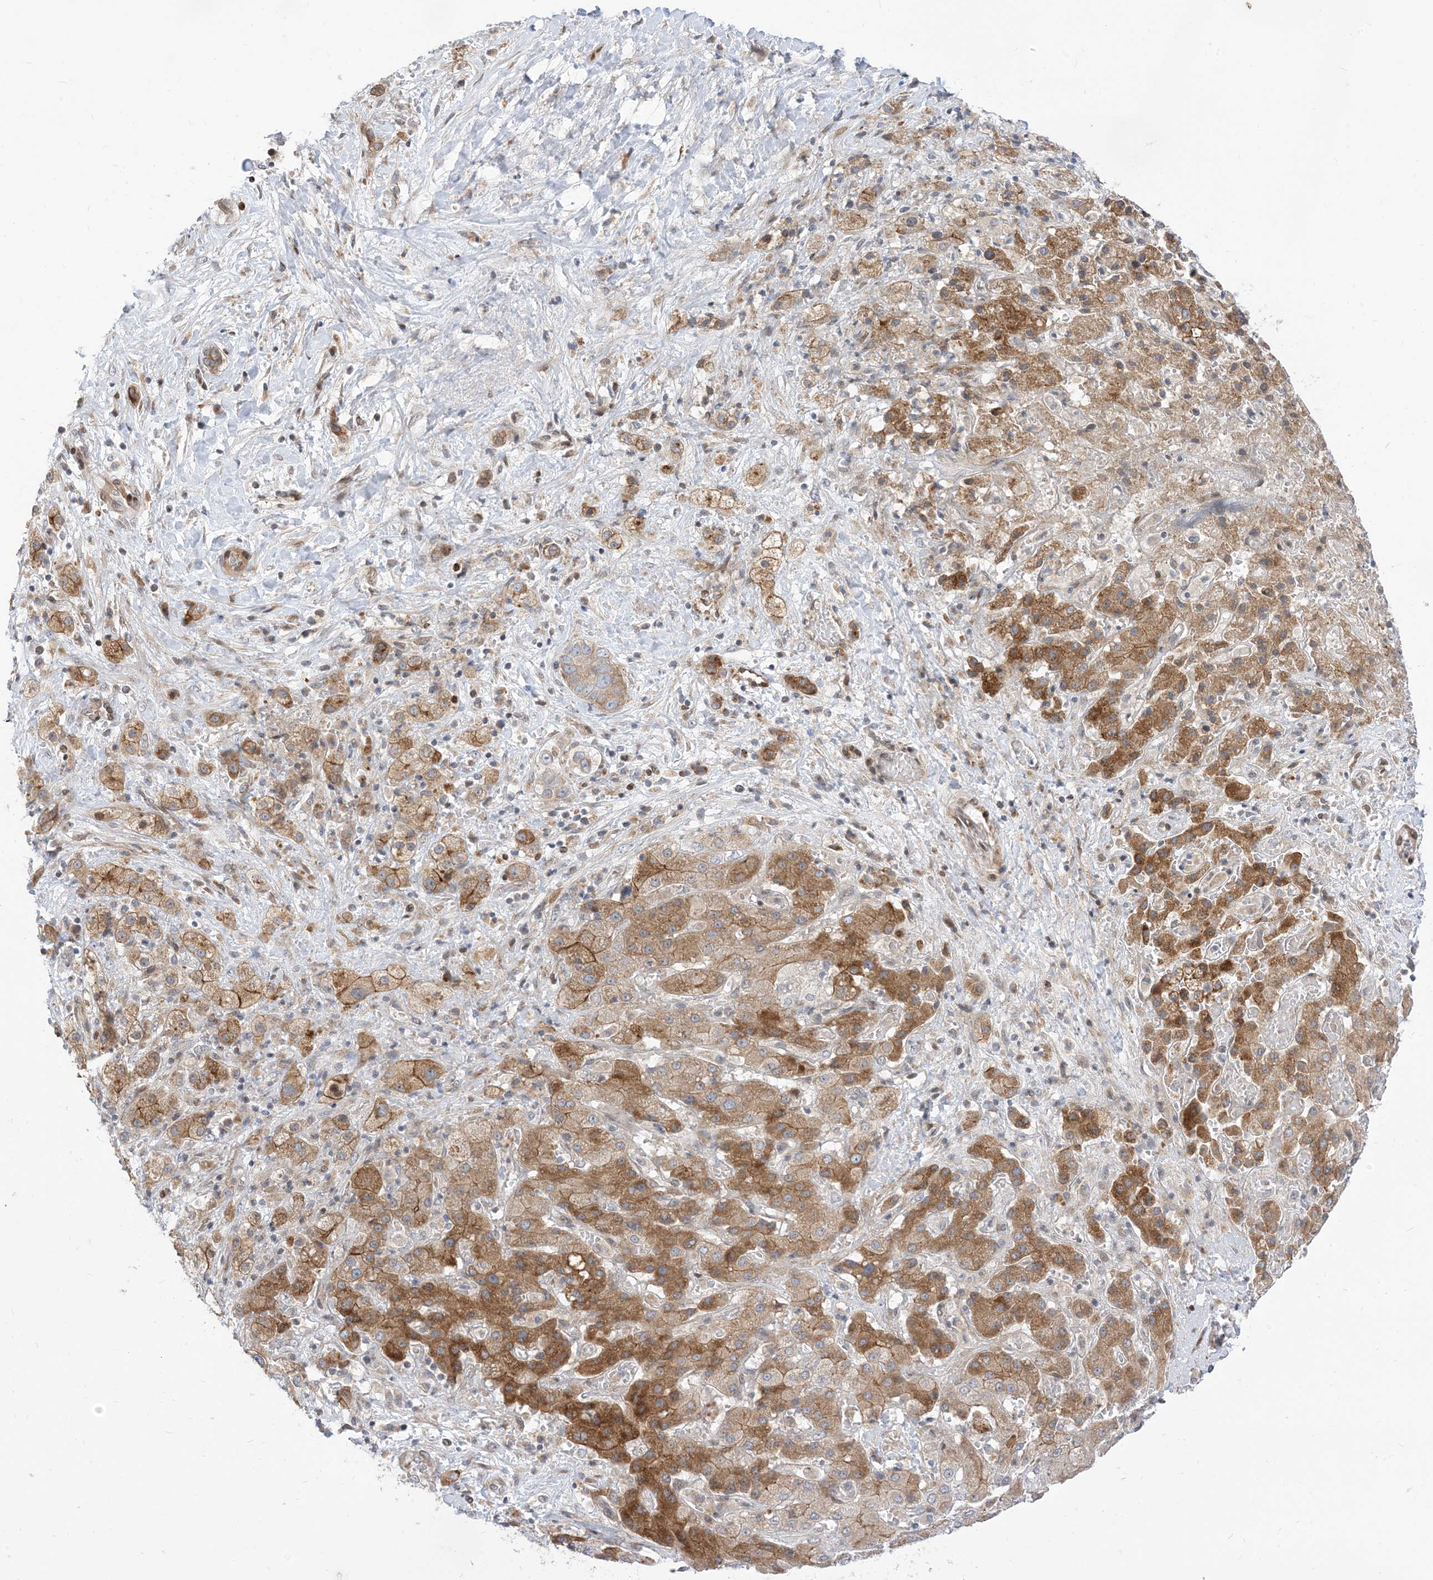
{"staining": {"intensity": "moderate", "quantity": ">75%", "location": "cytoplasmic/membranous"}, "tissue": "liver cancer", "cell_type": "Tumor cells", "image_type": "cancer", "snomed": [{"axis": "morphology", "description": "Cholangiocarcinoma"}, {"axis": "topography", "description": "Liver"}], "caption": "The micrograph demonstrates immunohistochemical staining of liver cancer. There is moderate cytoplasmic/membranous expression is identified in approximately >75% of tumor cells.", "gene": "TYSND1", "patient": {"sex": "female", "age": 52}}